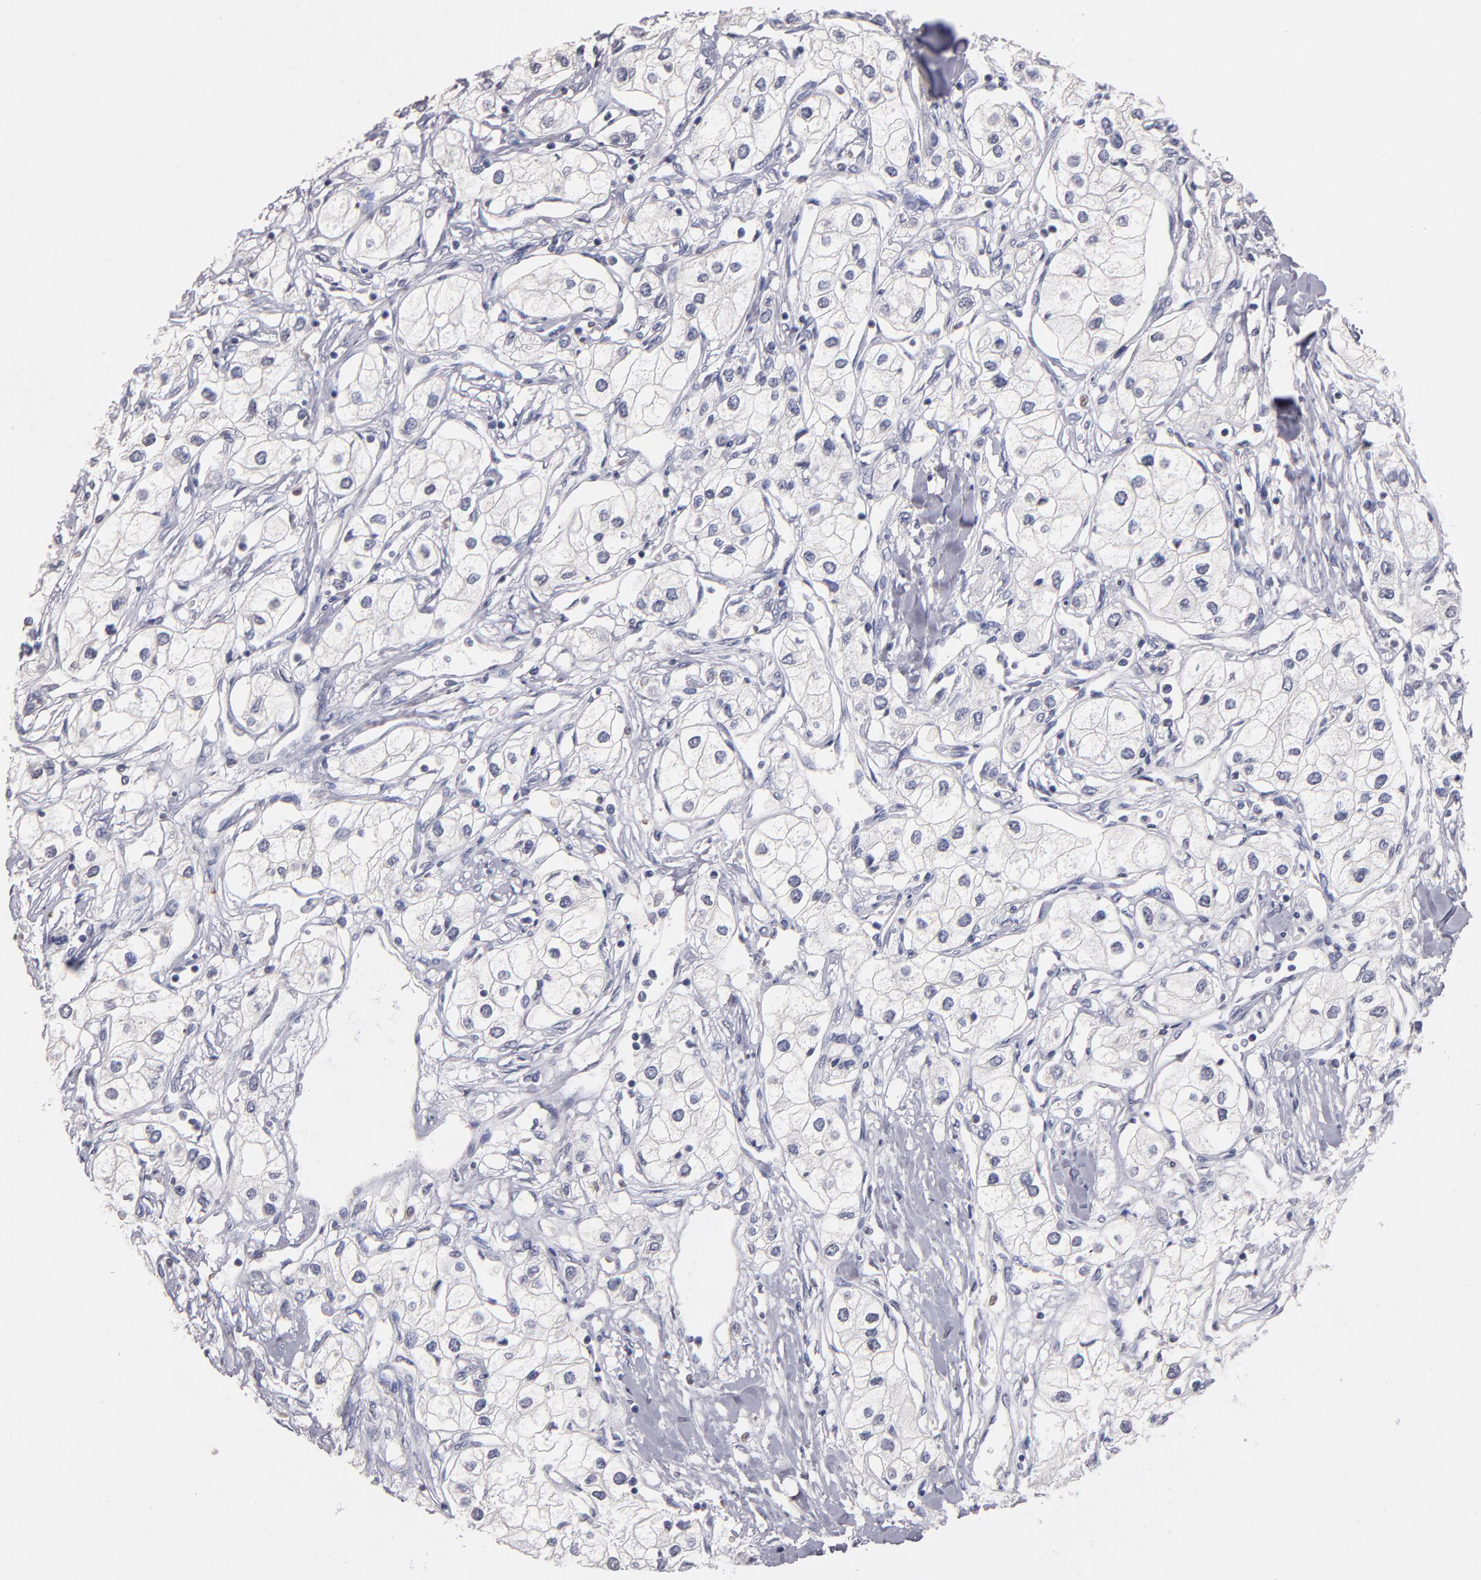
{"staining": {"intensity": "negative", "quantity": "none", "location": "none"}, "tissue": "renal cancer", "cell_type": "Tumor cells", "image_type": "cancer", "snomed": [{"axis": "morphology", "description": "Adenocarcinoma, NOS"}, {"axis": "topography", "description": "Kidney"}], "caption": "IHC of human renal adenocarcinoma demonstrates no positivity in tumor cells.", "gene": "SOX10", "patient": {"sex": "male", "age": 57}}